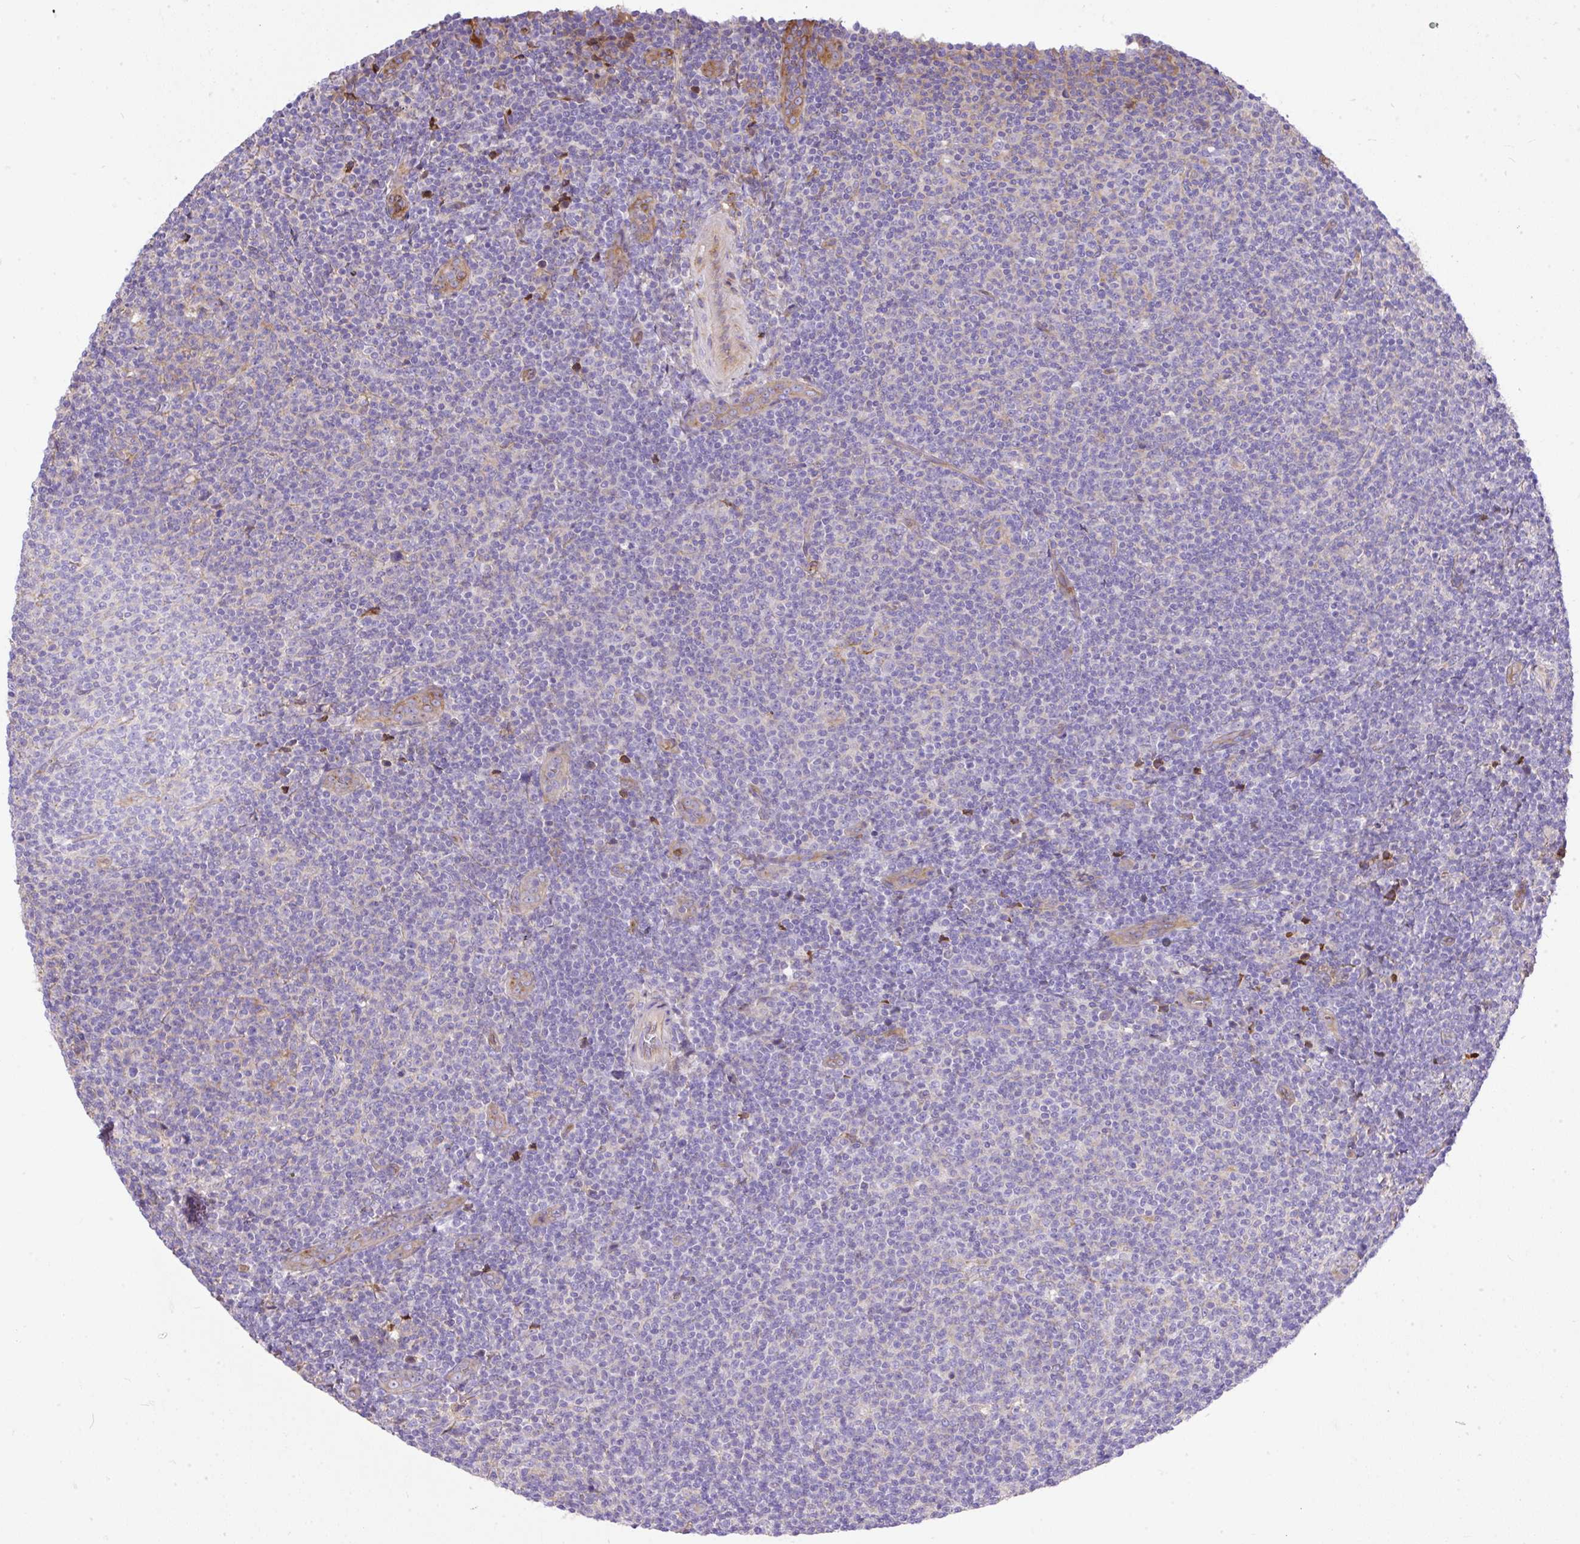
{"staining": {"intensity": "negative", "quantity": "none", "location": "none"}, "tissue": "lymphoma", "cell_type": "Tumor cells", "image_type": "cancer", "snomed": [{"axis": "morphology", "description": "Malignant lymphoma, non-Hodgkin's type, Low grade"}, {"axis": "topography", "description": "Lymph node"}], "caption": "Immunohistochemistry micrograph of neoplastic tissue: low-grade malignant lymphoma, non-Hodgkin's type stained with DAB exhibits no significant protein positivity in tumor cells. Nuclei are stained in blue.", "gene": "CLEC3B", "patient": {"sex": "male", "age": 66}}